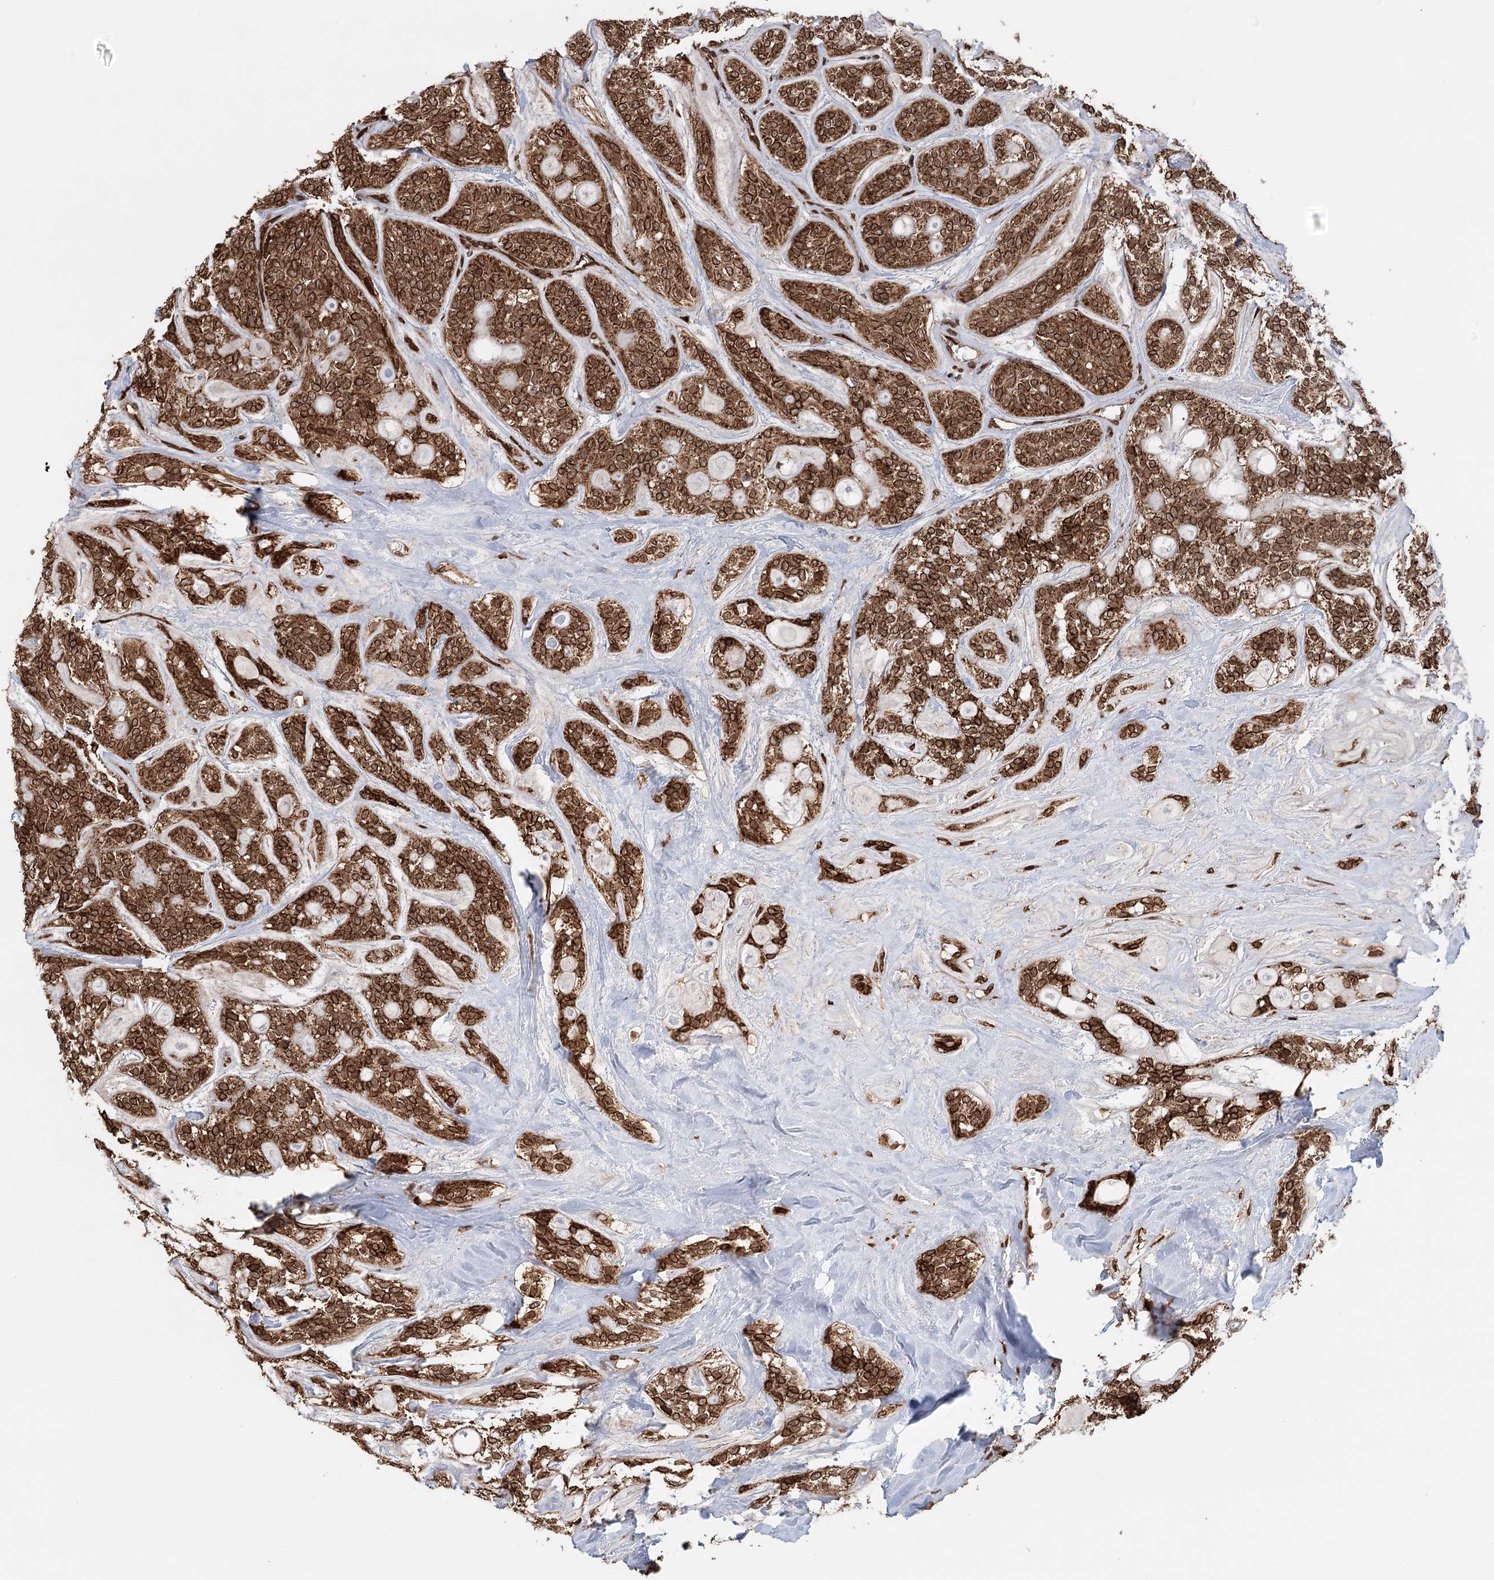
{"staining": {"intensity": "strong", "quantity": ">75%", "location": "cytoplasmic/membranous"}, "tissue": "head and neck cancer", "cell_type": "Tumor cells", "image_type": "cancer", "snomed": [{"axis": "morphology", "description": "Adenocarcinoma, NOS"}, {"axis": "topography", "description": "Head-Neck"}], "caption": "Strong cytoplasmic/membranous staining is appreciated in approximately >75% of tumor cells in head and neck adenocarcinoma. The protein of interest is shown in brown color, while the nuclei are stained blue.", "gene": "BCKDHA", "patient": {"sex": "male", "age": 66}}